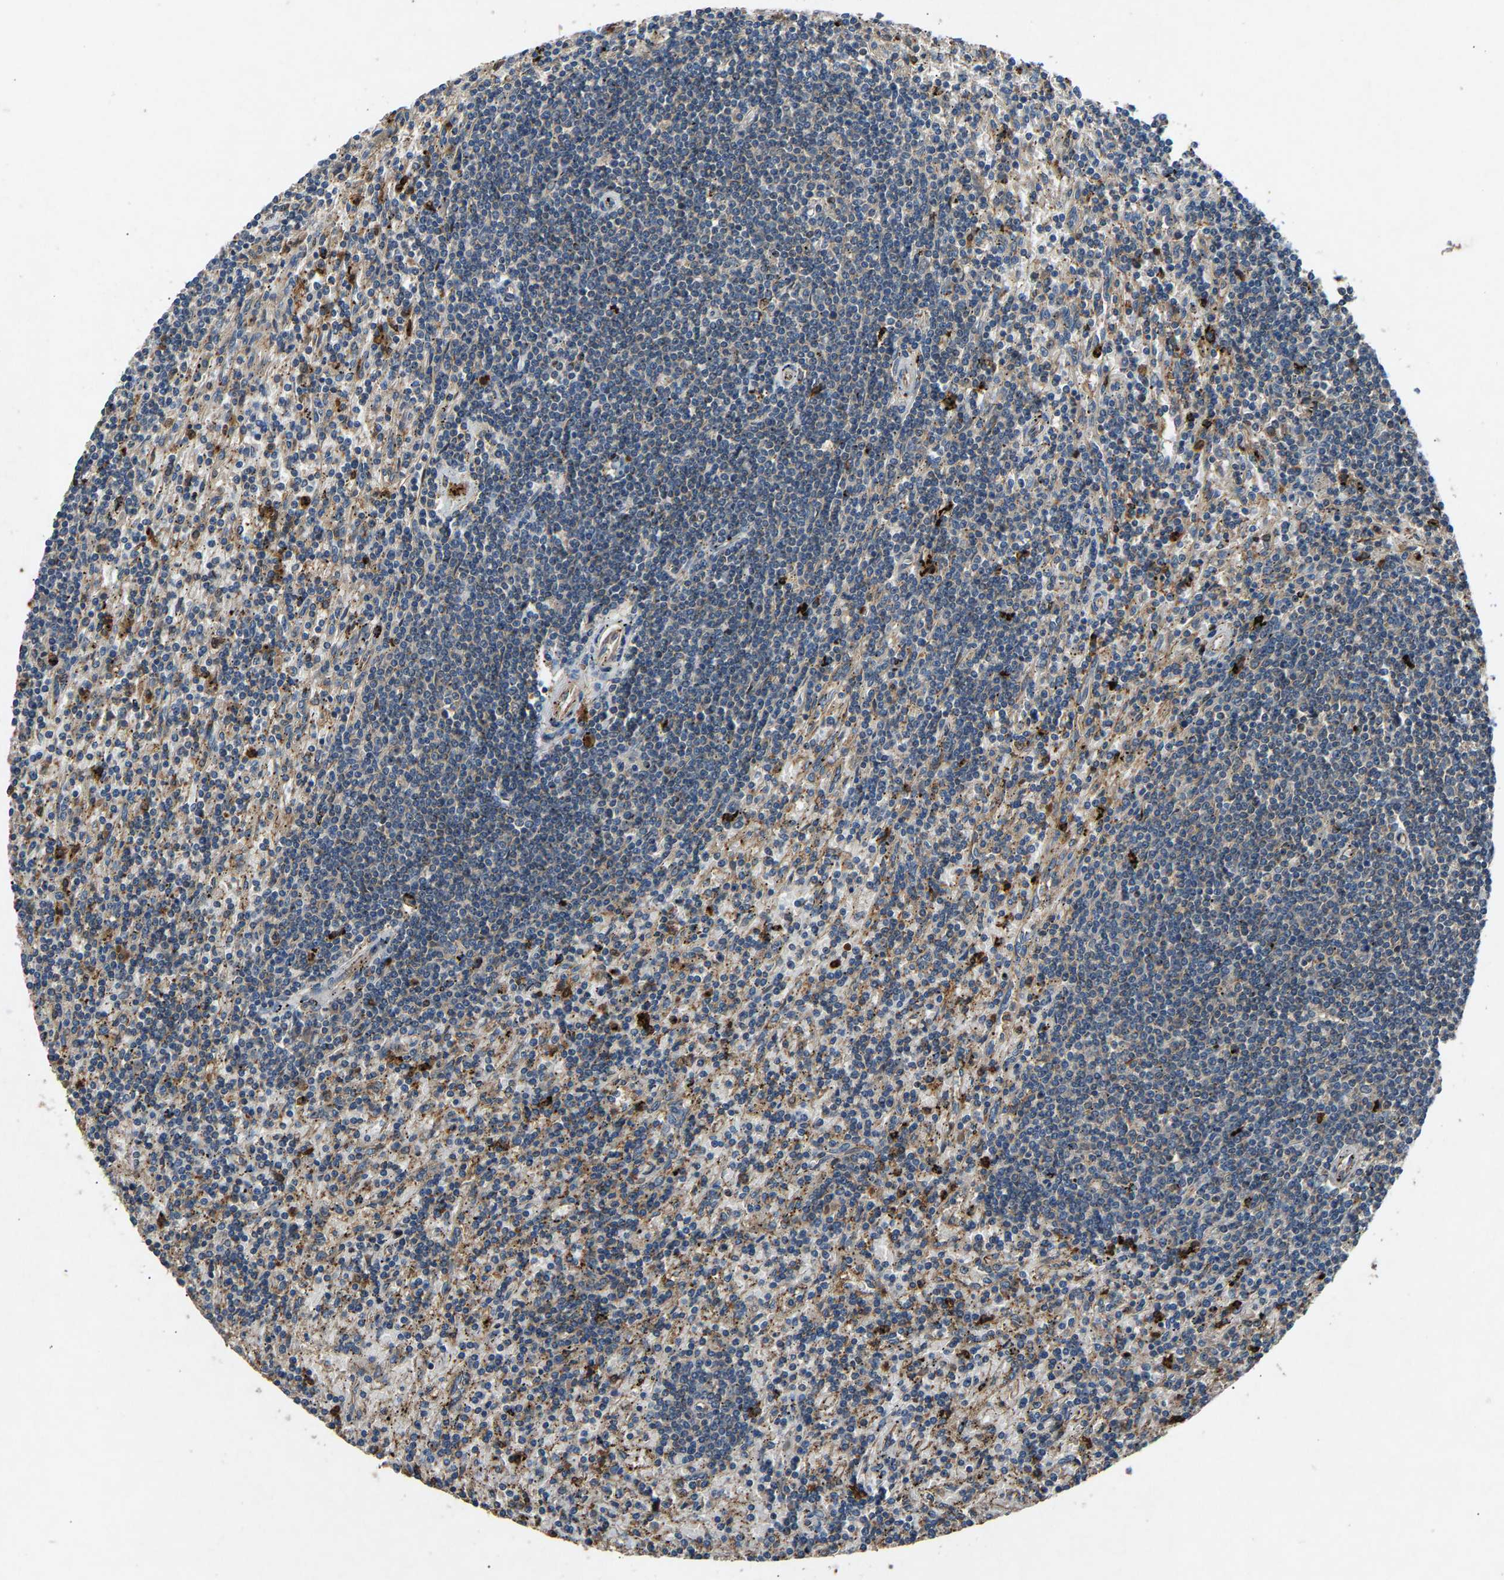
{"staining": {"intensity": "weak", "quantity": "<25%", "location": "cytoplasmic/membranous"}, "tissue": "lymphoma", "cell_type": "Tumor cells", "image_type": "cancer", "snomed": [{"axis": "morphology", "description": "Malignant lymphoma, non-Hodgkin's type, Low grade"}, {"axis": "topography", "description": "Spleen"}], "caption": "Immunohistochemical staining of human low-grade malignant lymphoma, non-Hodgkin's type reveals no significant expression in tumor cells.", "gene": "PPID", "patient": {"sex": "male", "age": 76}}